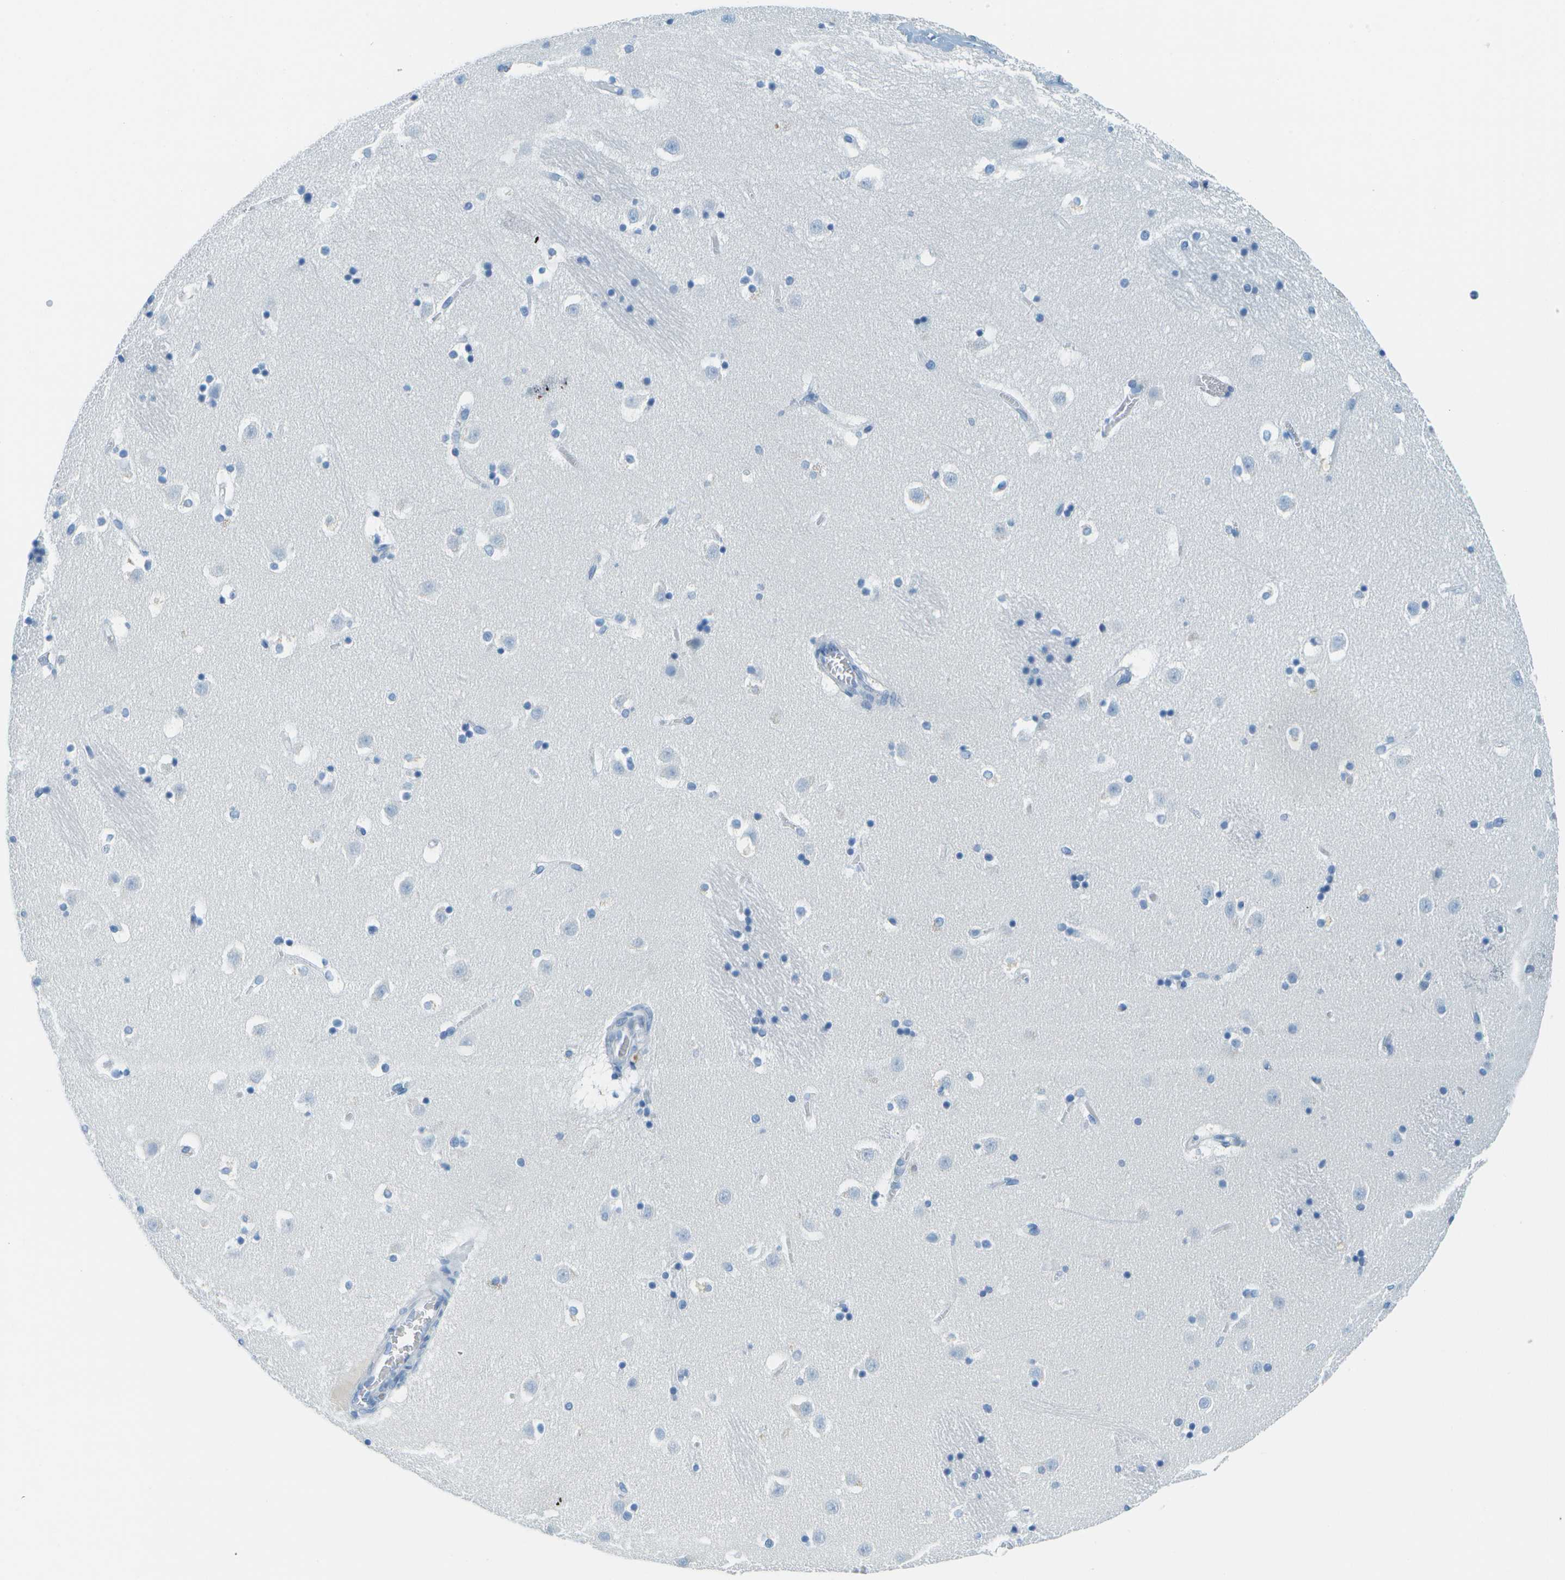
{"staining": {"intensity": "negative", "quantity": "none", "location": "none"}, "tissue": "caudate", "cell_type": "Glial cells", "image_type": "normal", "snomed": [{"axis": "morphology", "description": "Normal tissue, NOS"}, {"axis": "topography", "description": "Lateral ventricle wall"}], "caption": "Glial cells show no significant staining in benign caudate. (Brightfield microscopy of DAB IHC at high magnification).", "gene": "CDHR2", "patient": {"sex": "male", "age": 45}}